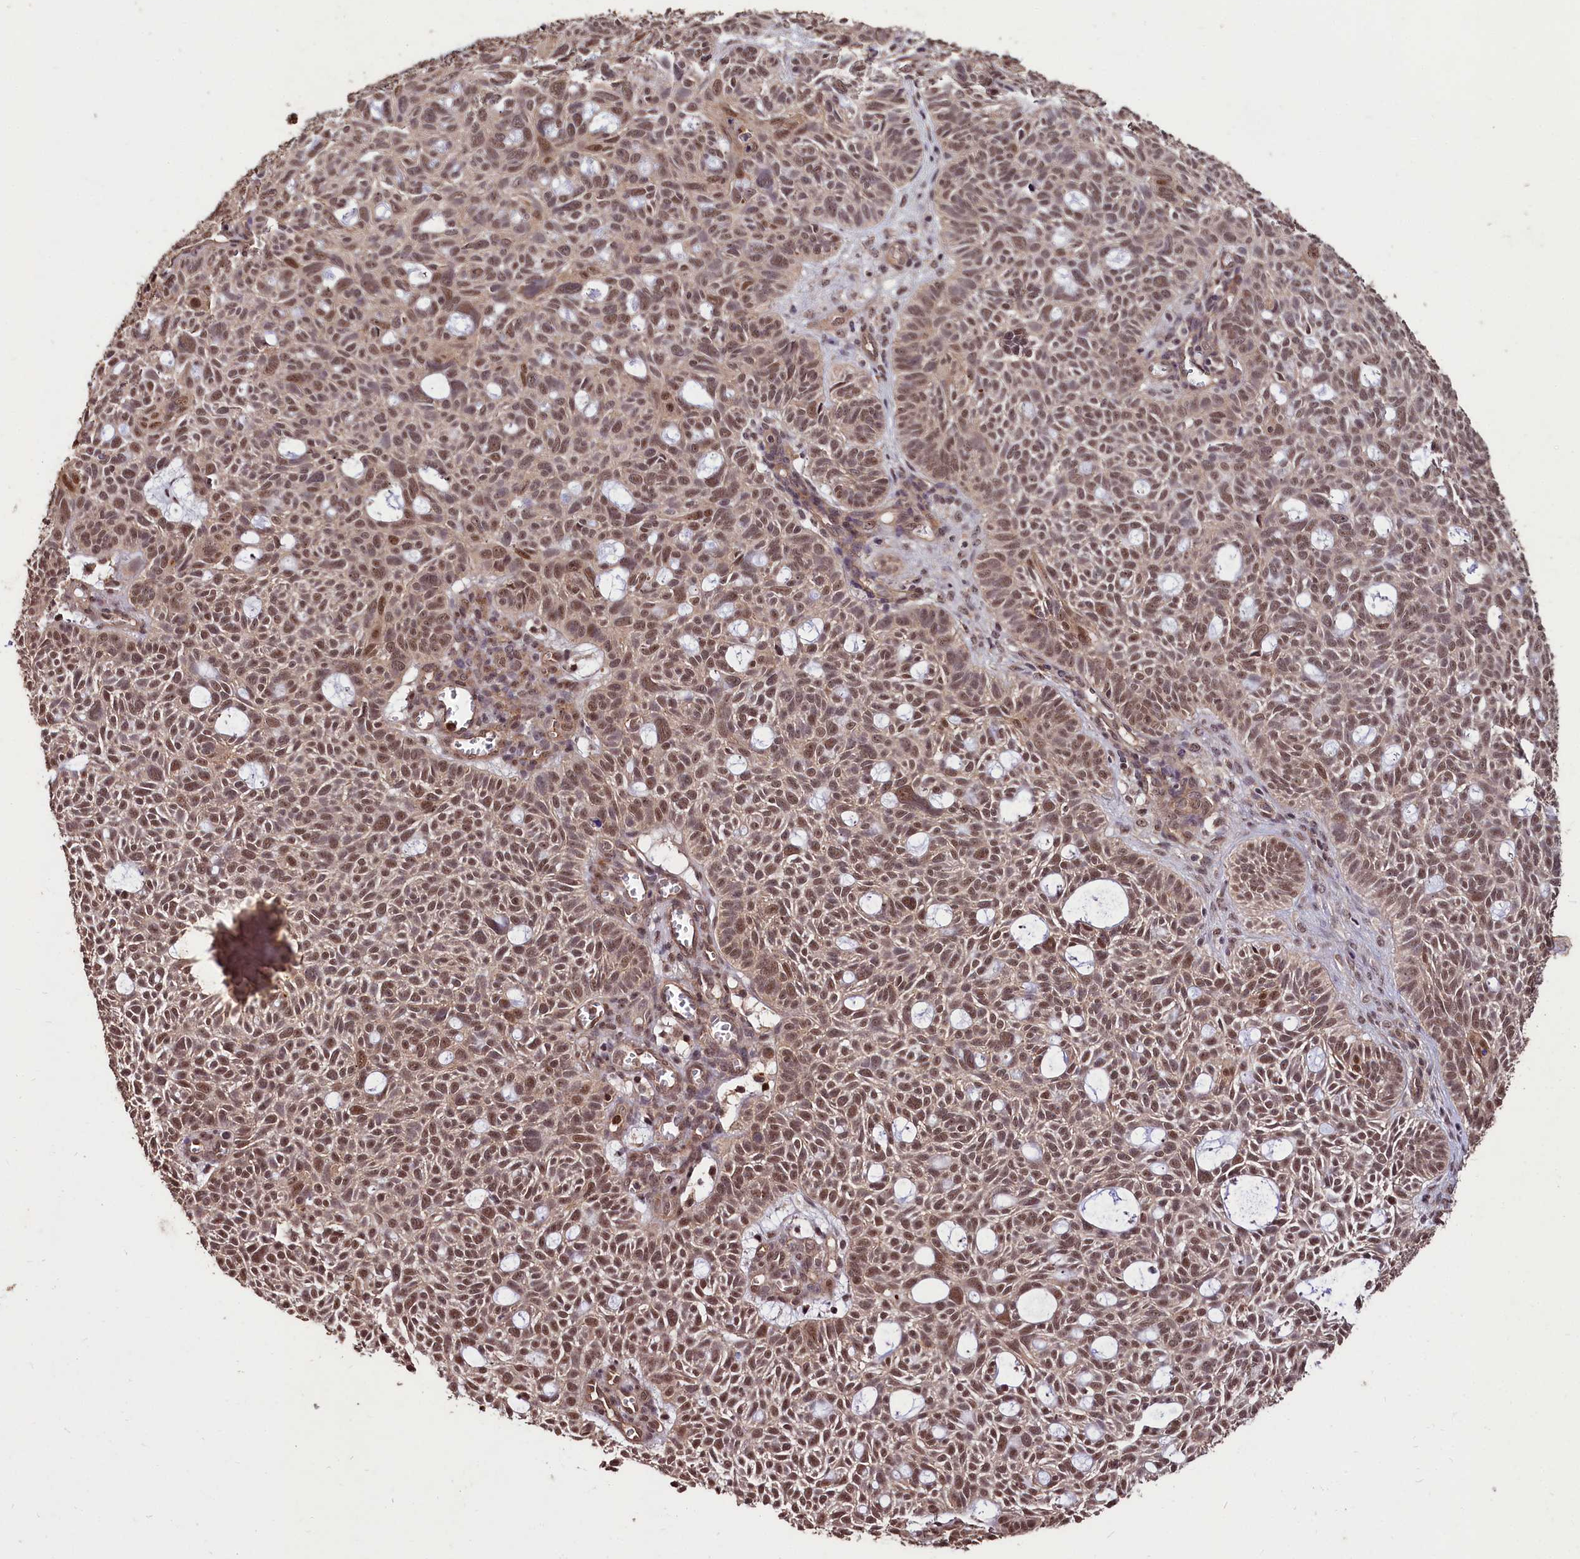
{"staining": {"intensity": "moderate", "quantity": ">75%", "location": "cytoplasmic/membranous,nuclear"}, "tissue": "skin cancer", "cell_type": "Tumor cells", "image_type": "cancer", "snomed": [{"axis": "morphology", "description": "Basal cell carcinoma"}, {"axis": "topography", "description": "Skin"}], "caption": "High-magnification brightfield microscopy of skin basal cell carcinoma stained with DAB (3,3'-diaminobenzidine) (brown) and counterstained with hematoxylin (blue). tumor cells exhibit moderate cytoplasmic/membranous and nuclear staining is appreciated in about>75% of cells. Using DAB (3,3'-diaminobenzidine) (brown) and hematoxylin (blue) stains, captured at high magnification using brightfield microscopy.", "gene": "KLRB1", "patient": {"sex": "male", "age": 69}}